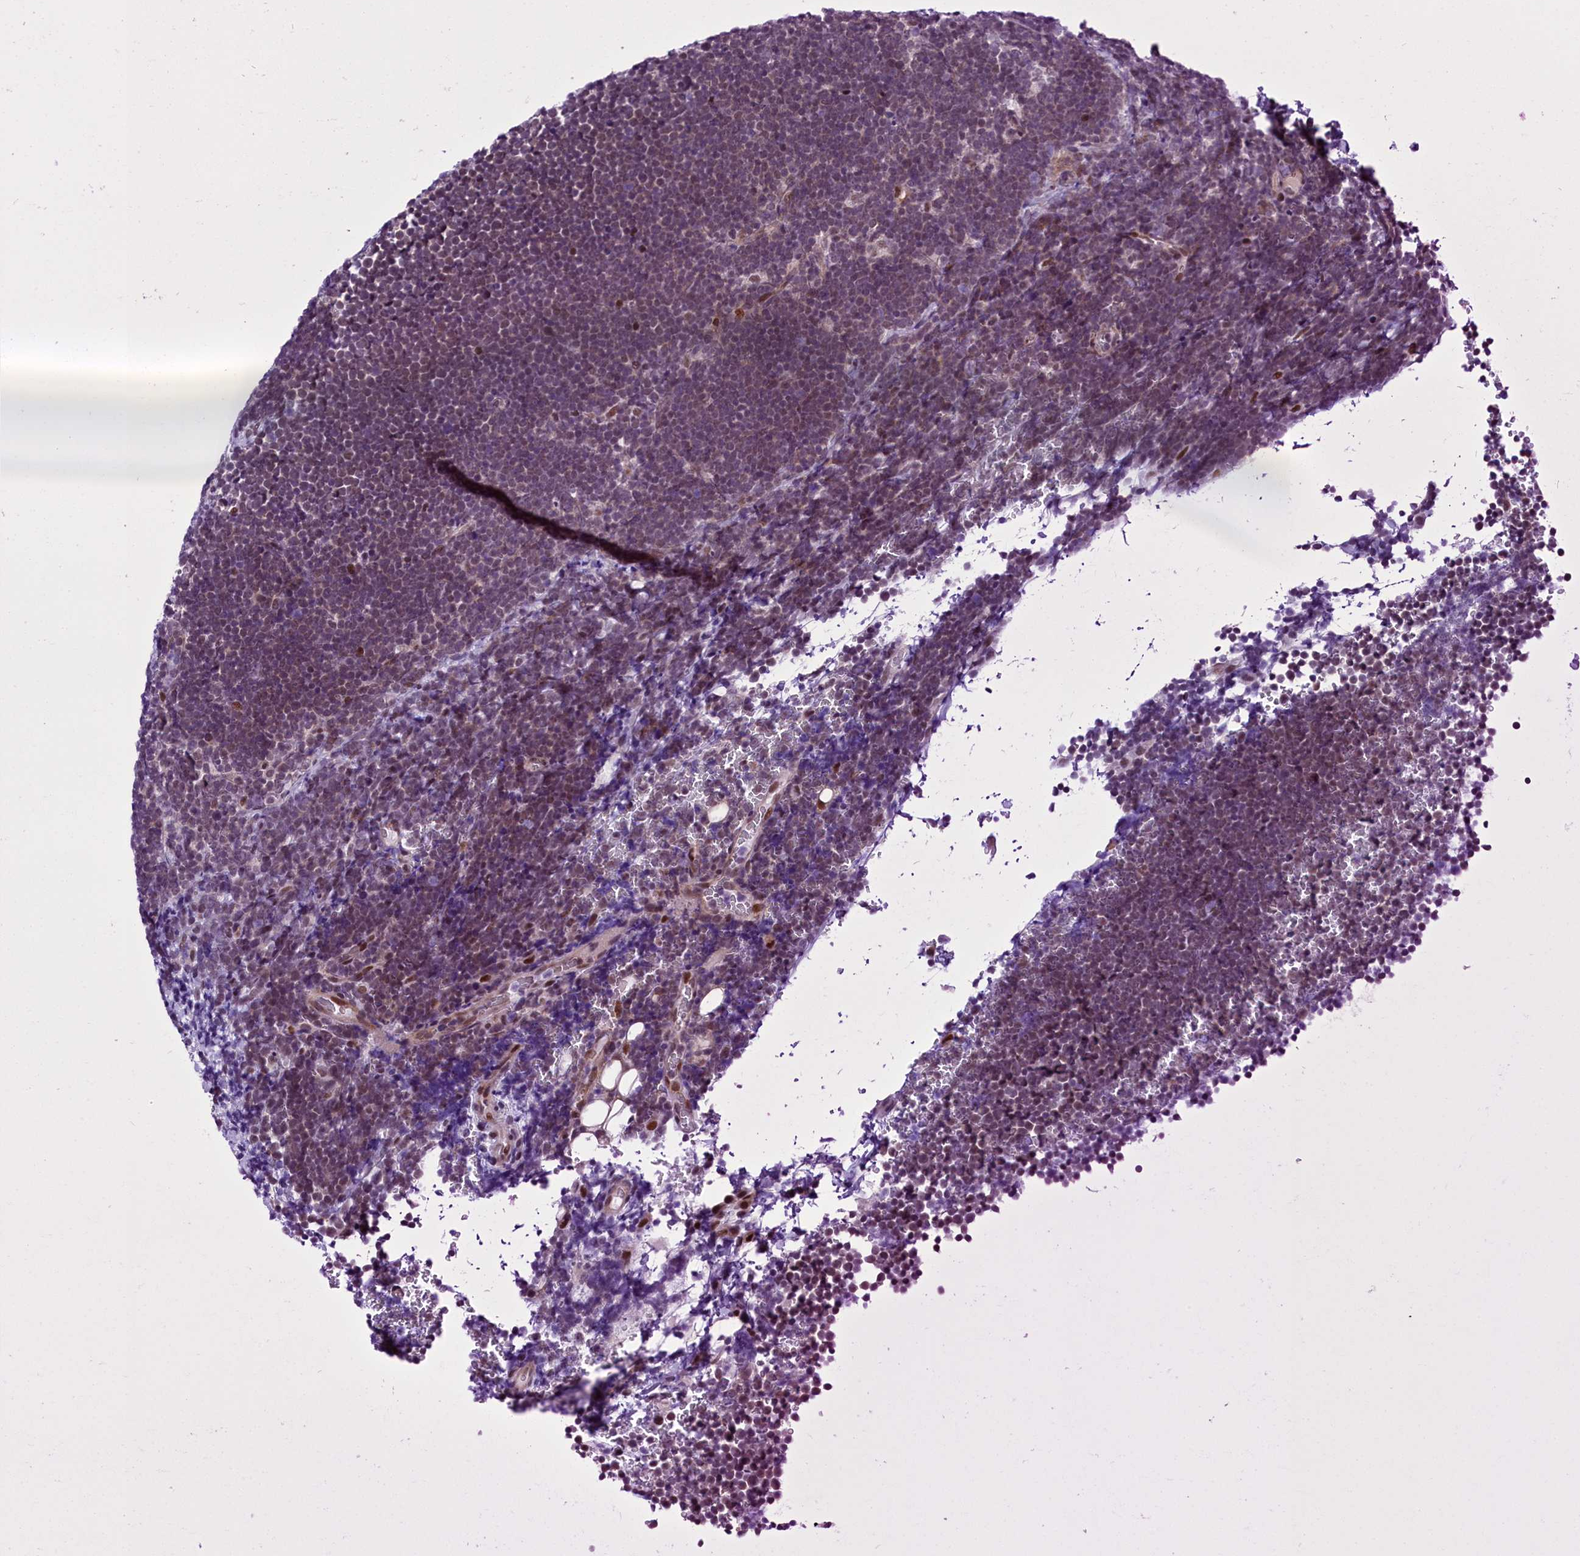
{"staining": {"intensity": "negative", "quantity": "none", "location": "none"}, "tissue": "lymphoma", "cell_type": "Tumor cells", "image_type": "cancer", "snomed": [{"axis": "morphology", "description": "Malignant lymphoma, non-Hodgkin's type, High grade"}, {"axis": "topography", "description": "Lymph node"}], "caption": "Tumor cells show no significant expression in lymphoma.", "gene": "CCDC106", "patient": {"sex": "male", "age": 13}}